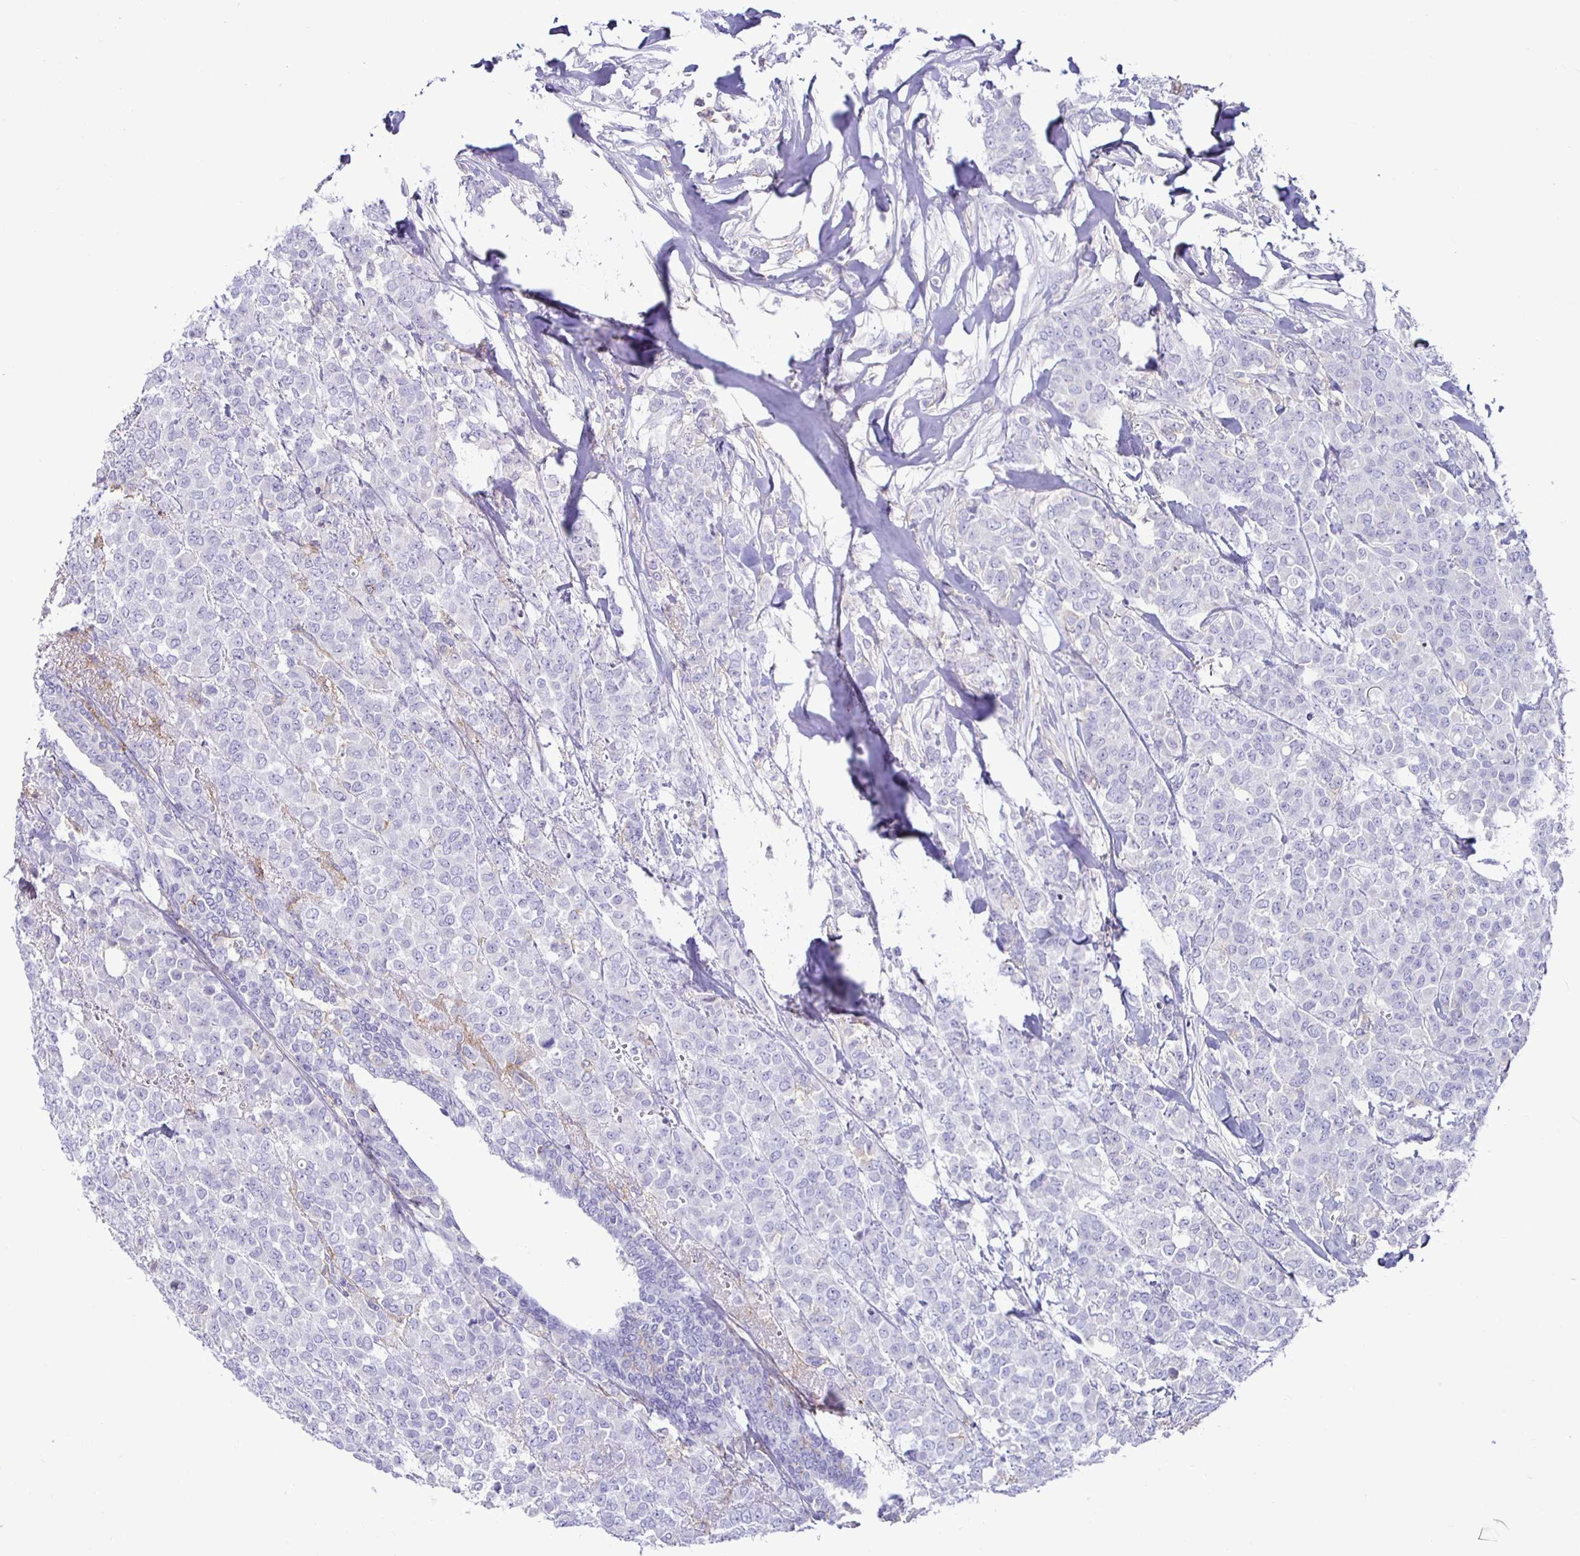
{"staining": {"intensity": "negative", "quantity": "none", "location": "none"}, "tissue": "breast cancer", "cell_type": "Tumor cells", "image_type": "cancer", "snomed": [{"axis": "morphology", "description": "Lobular carcinoma"}, {"axis": "topography", "description": "Breast"}], "caption": "Breast lobular carcinoma was stained to show a protein in brown. There is no significant expression in tumor cells.", "gene": "SIRPA", "patient": {"sex": "female", "age": 91}}